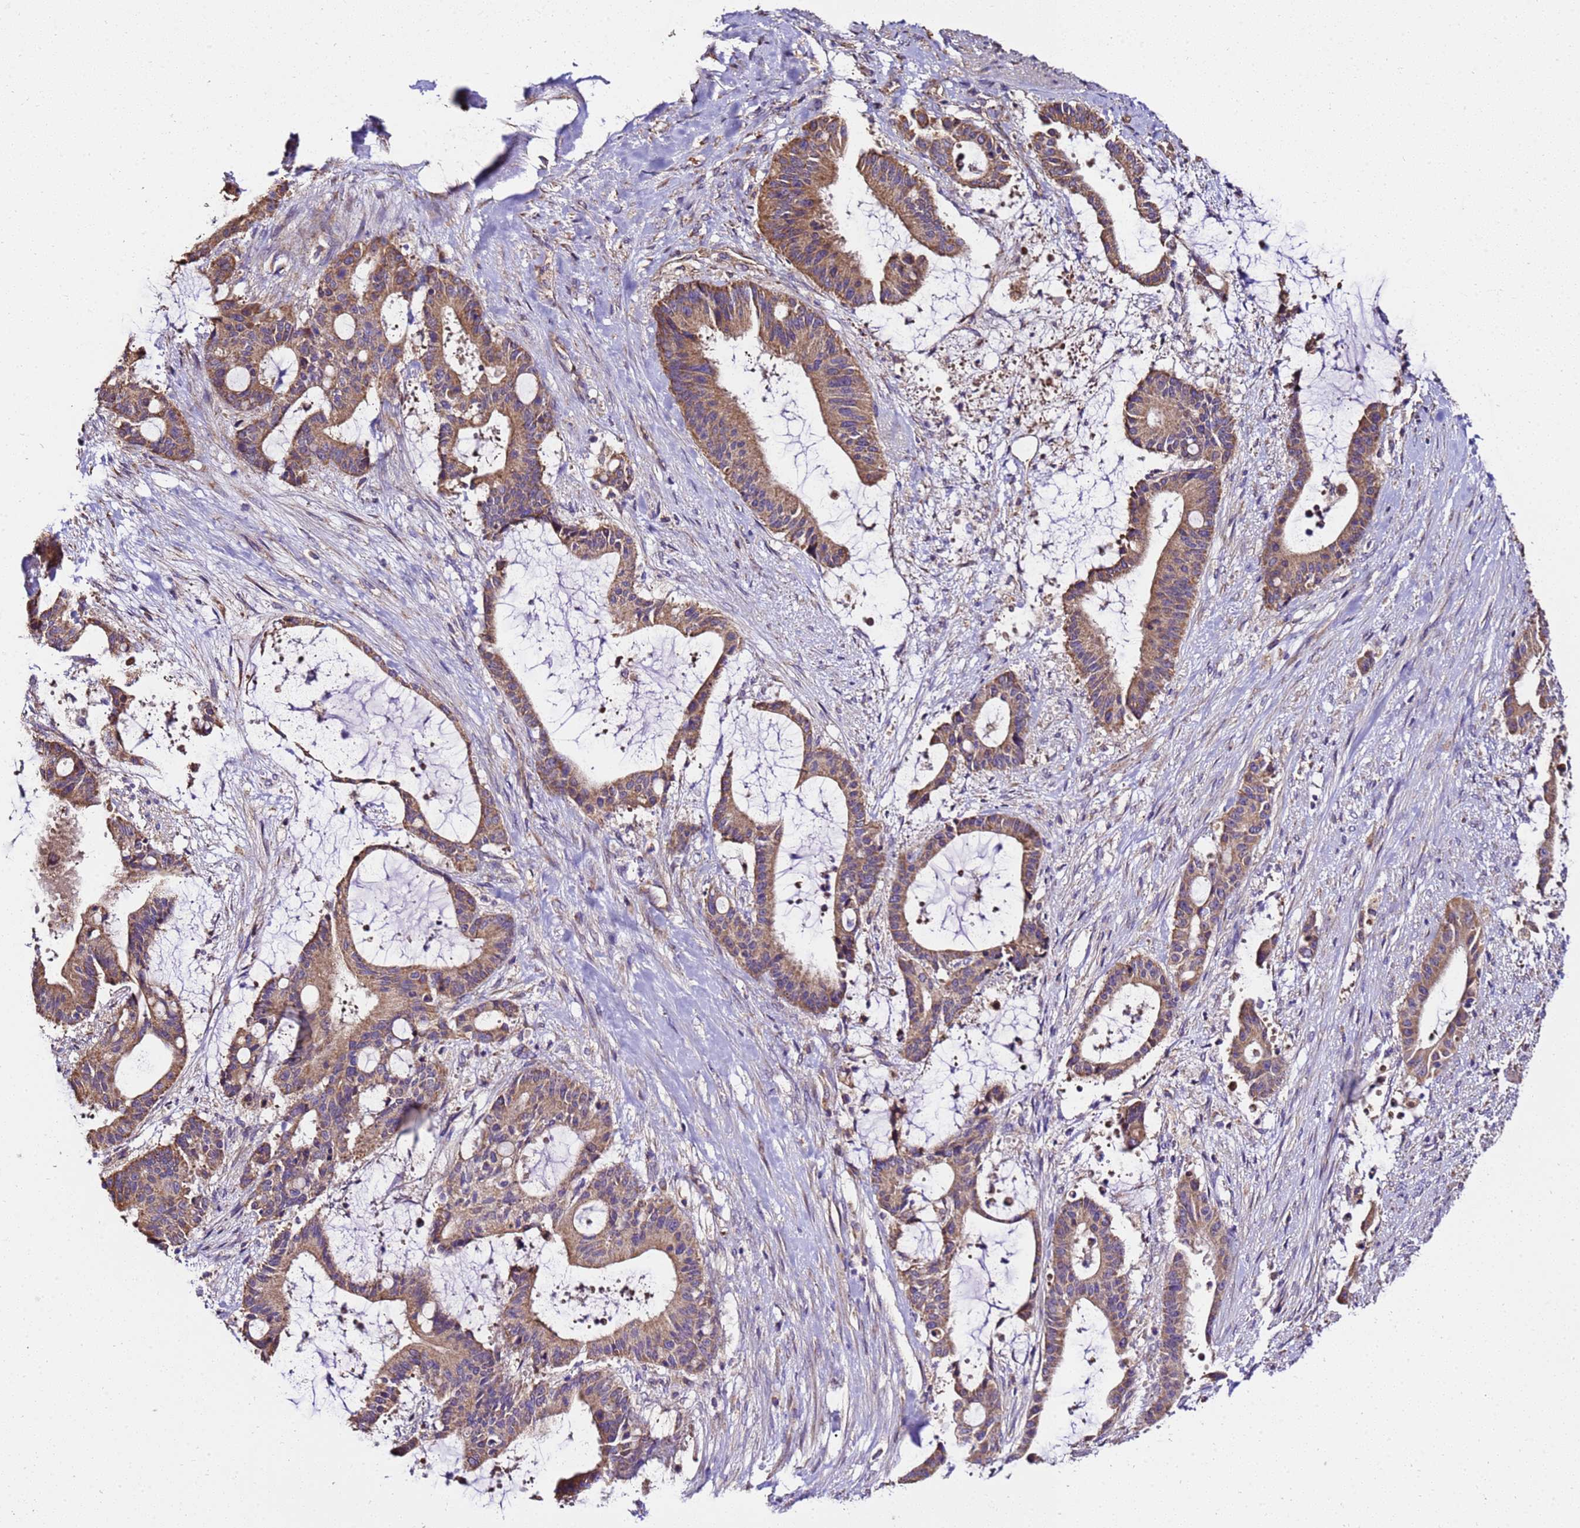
{"staining": {"intensity": "moderate", "quantity": ">75%", "location": "cytoplasmic/membranous"}, "tissue": "liver cancer", "cell_type": "Tumor cells", "image_type": "cancer", "snomed": [{"axis": "morphology", "description": "Normal tissue, NOS"}, {"axis": "morphology", "description": "Cholangiocarcinoma"}, {"axis": "topography", "description": "Liver"}, {"axis": "topography", "description": "Peripheral nerve tissue"}], "caption": "Immunohistochemistry image of neoplastic tissue: liver cancer stained using immunohistochemistry exhibits medium levels of moderate protein expression localized specifically in the cytoplasmic/membranous of tumor cells, appearing as a cytoplasmic/membranous brown color.", "gene": "LRRIQ1", "patient": {"sex": "female", "age": 73}}